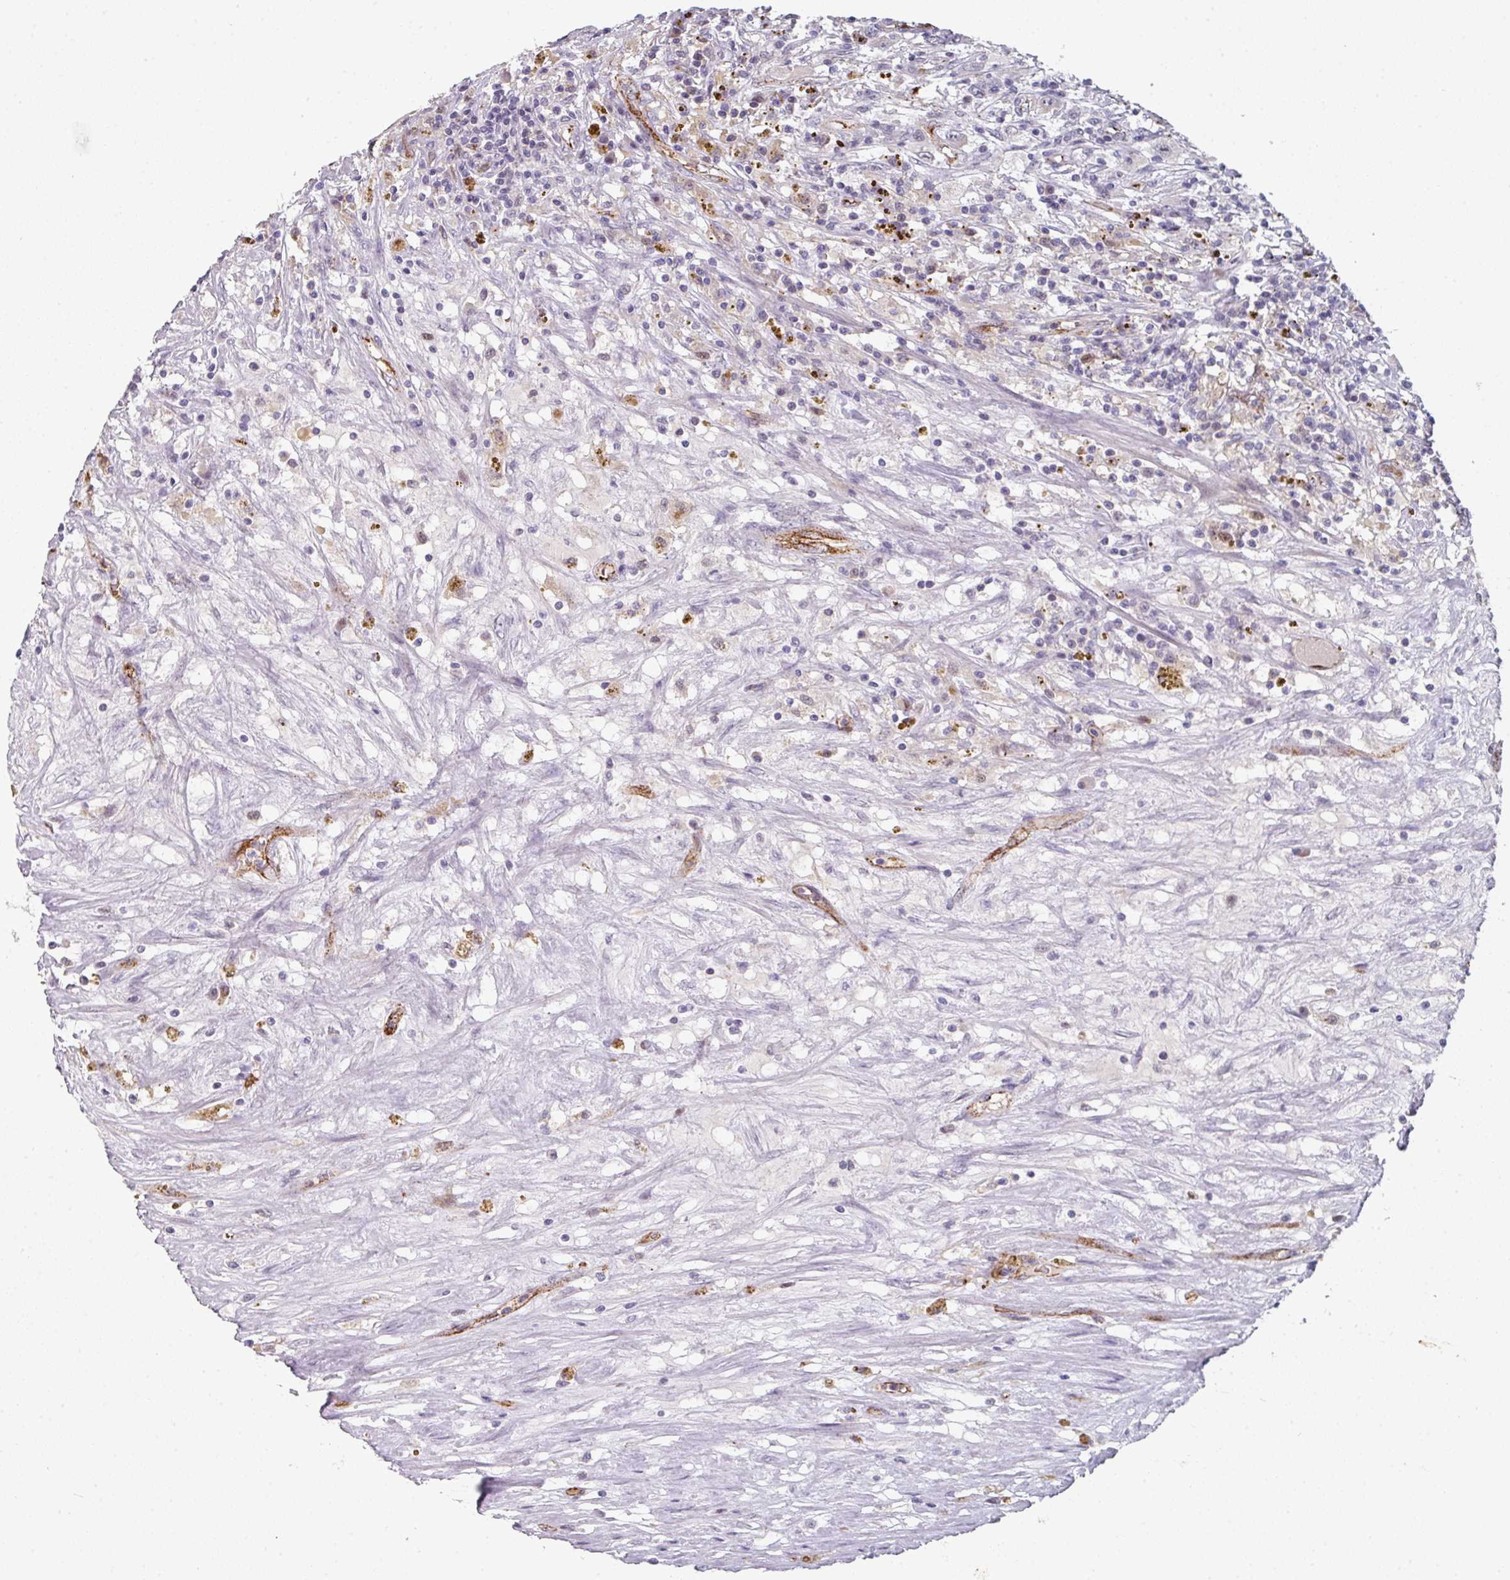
{"staining": {"intensity": "negative", "quantity": "none", "location": "none"}, "tissue": "renal cancer", "cell_type": "Tumor cells", "image_type": "cancer", "snomed": [{"axis": "morphology", "description": "Adenocarcinoma, NOS"}, {"axis": "topography", "description": "Kidney"}], "caption": "Histopathology image shows no significant protein staining in tumor cells of renal adenocarcinoma.", "gene": "SIDT2", "patient": {"sex": "female", "age": 67}}